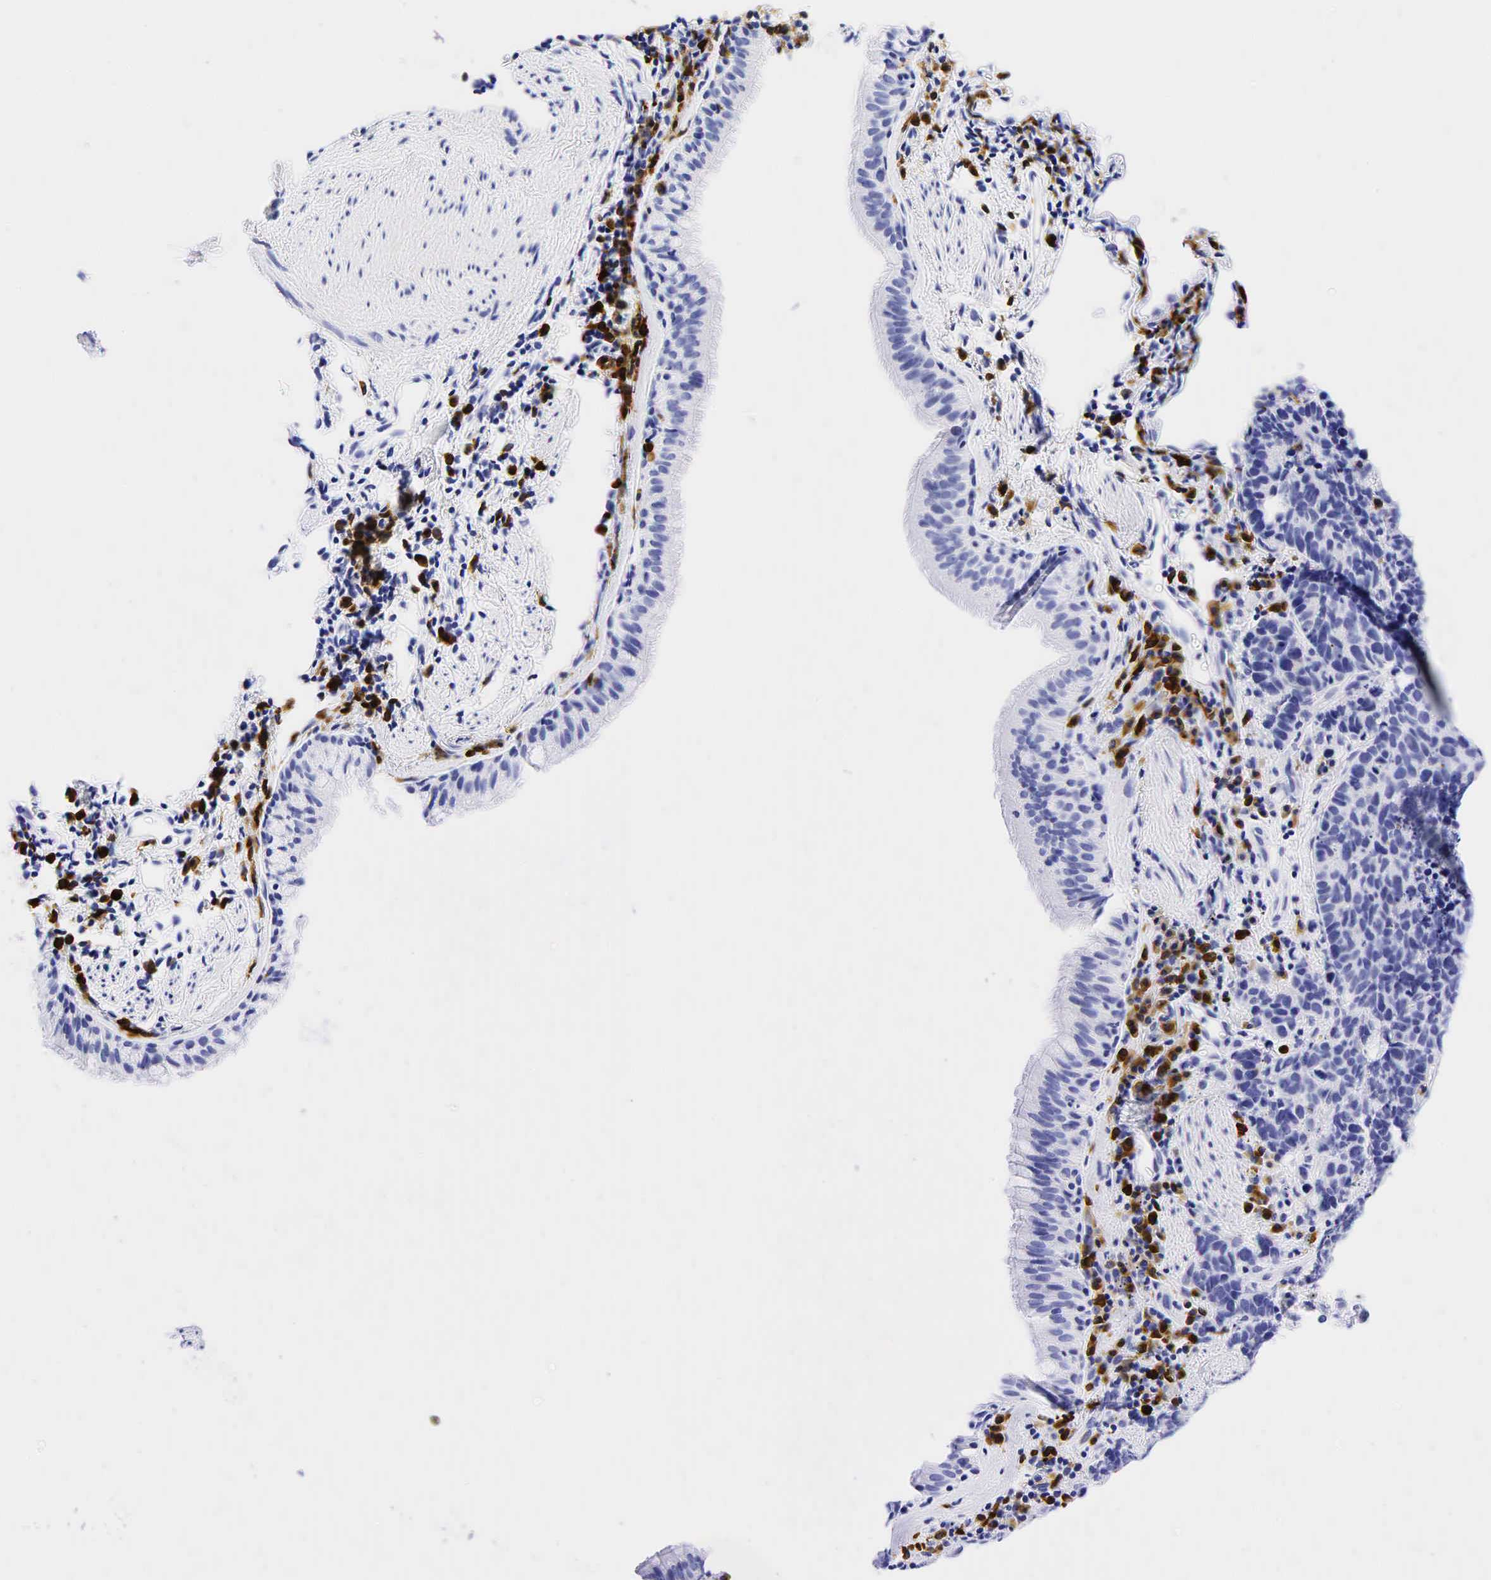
{"staining": {"intensity": "negative", "quantity": "none", "location": "none"}, "tissue": "lung cancer", "cell_type": "Tumor cells", "image_type": "cancer", "snomed": [{"axis": "morphology", "description": "Neoplasm, malignant, NOS"}, {"axis": "topography", "description": "Lung"}], "caption": "Histopathology image shows no significant protein expression in tumor cells of lung cancer.", "gene": "CD79A", "patient": {"sex": "female", "age": 75}}